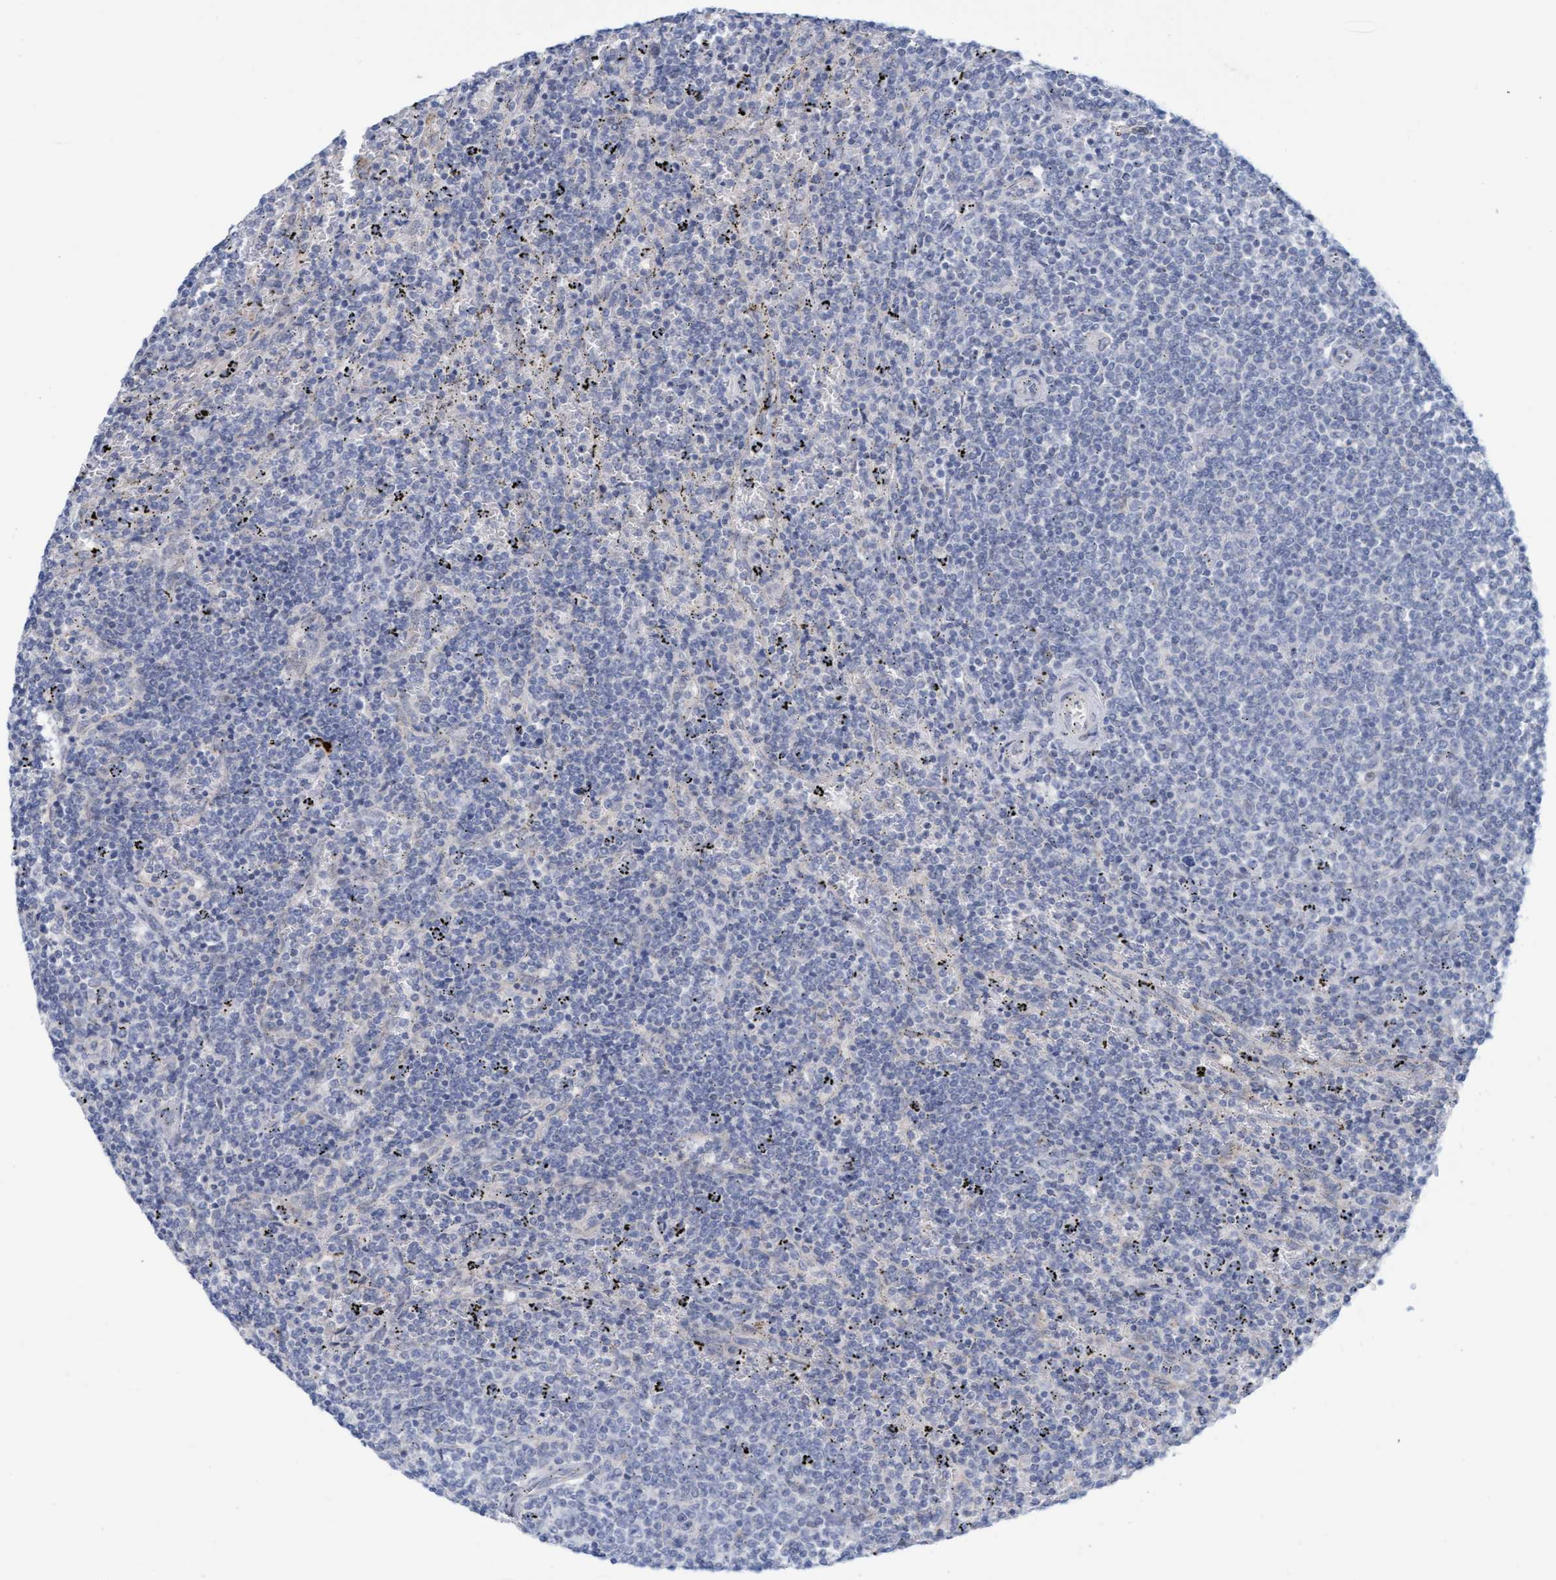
{"staining": {"intensity": "negative", "quantity": "none", "location": "none"}, "tissue": "lymphoma", "cell_type": "Tumor cells", "image_type": "cancer", "snomed": [{"axis": "morphology", "description": "Malignant lymphoma, non-Hodgkin's type, Low grade"}, {"axis": "topography", "description": "Spleen"}], "caption": "Micrograph shows no protein expression in tumor cells of lymphoma tissue. The staining was performed using DAB (3,3'-diaminobenzidine) to visualize the protein expression in brown, while the nuclei were stained in blue with hematoxylin (Magnification: 20x).", "gene": "CPA3", "patient": {"sex": "female", "age": 50}}